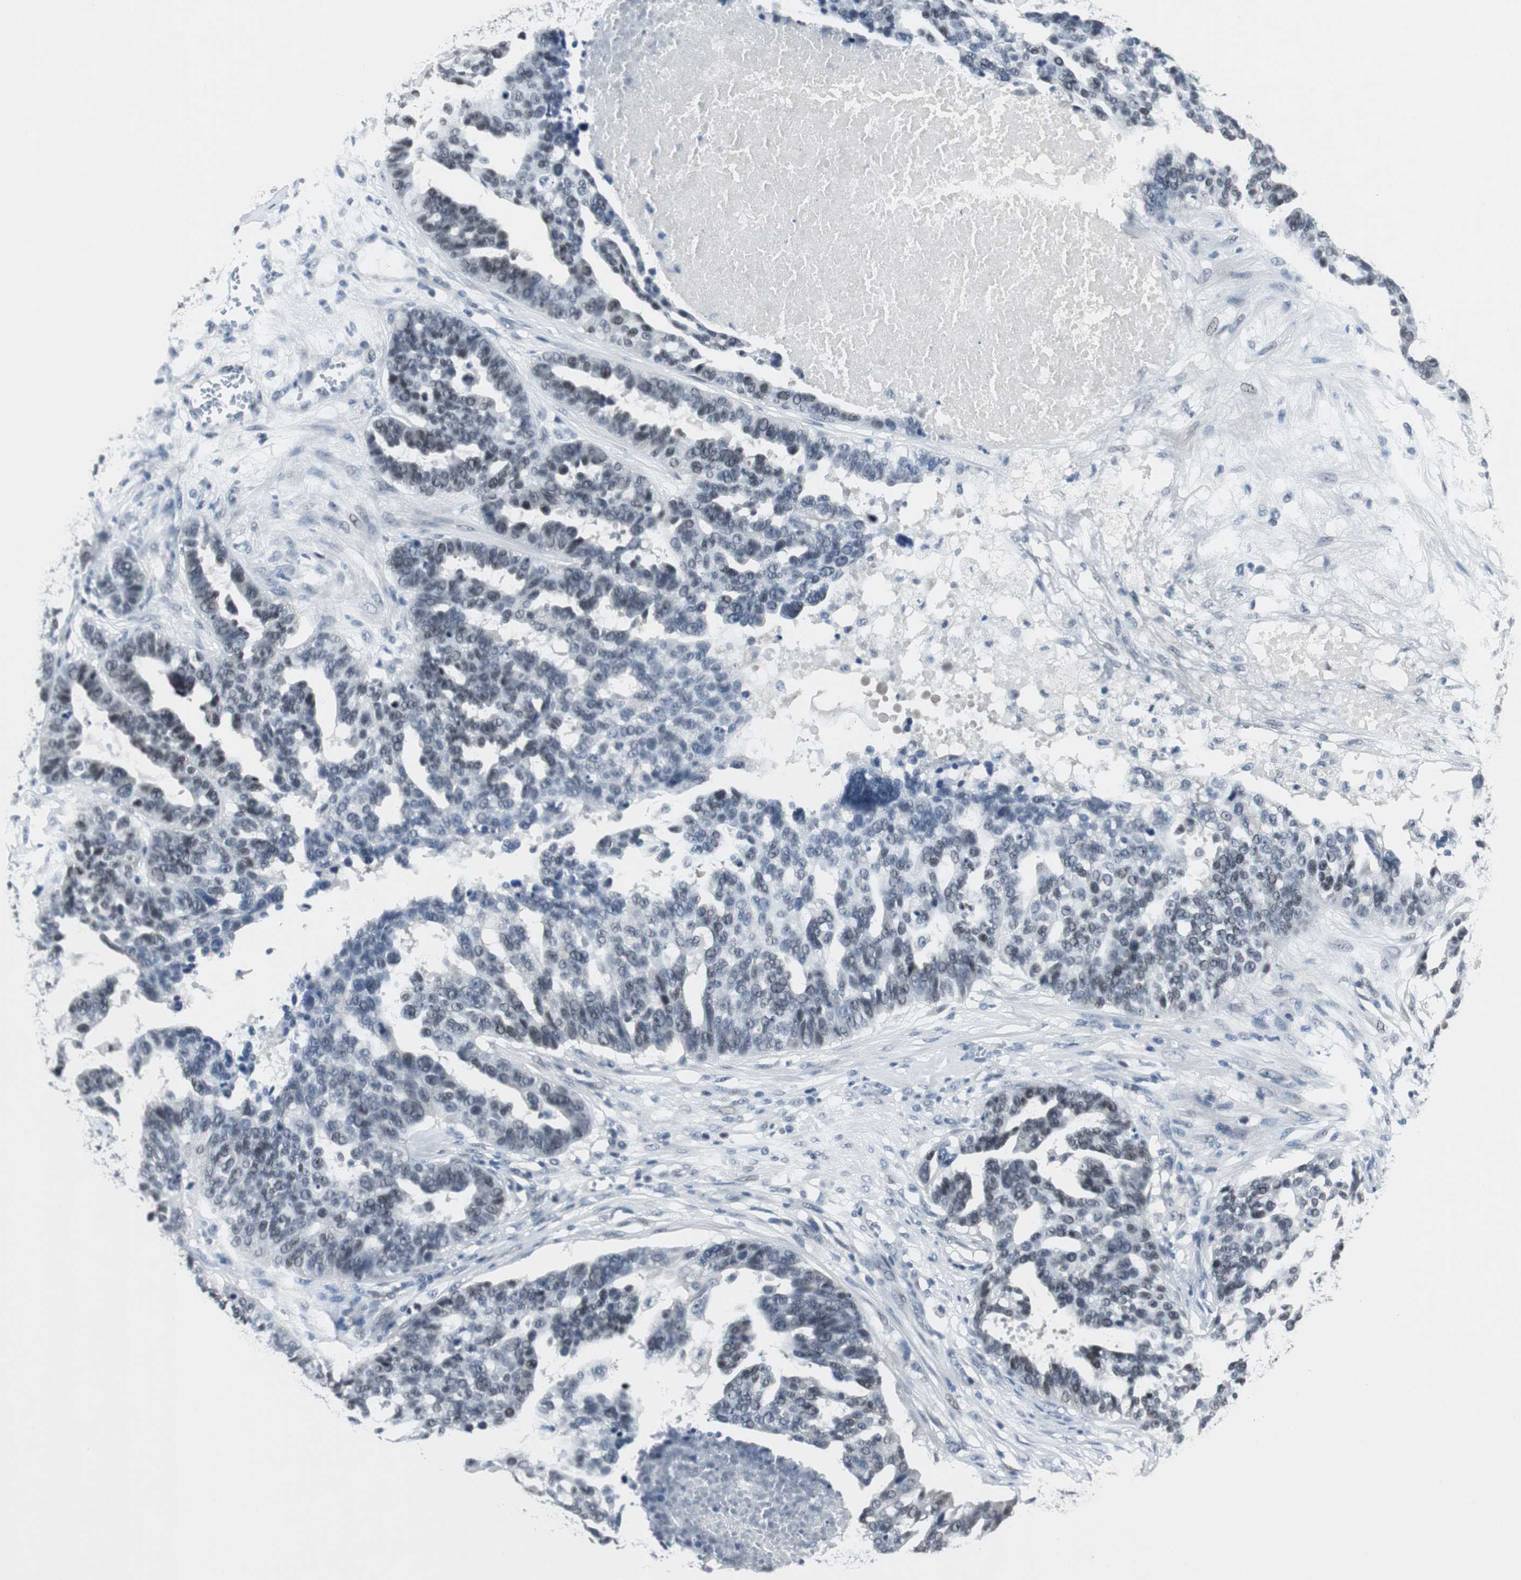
{"staining": {"intensity": "weak", "quantity": "<25%", "location": "nuclear"}, "tissue": "ovarian cancer", "cell_type": "Tumor cells", "image_type": "cancer", "snomed": [{"axis": "morphology", "description": "Cystadenocarcinoma, serous, NOS"}, {"axis": "topography", "description": "Ovary"}], "caption": "High power microscopy micrograph of an immunohistochemistry (IHC) histopathology image of ovarian cancer, revealing no significant staining in tumor cells.", "gene": "ELK1", "patient": {"sex": "female", "age": 59}}